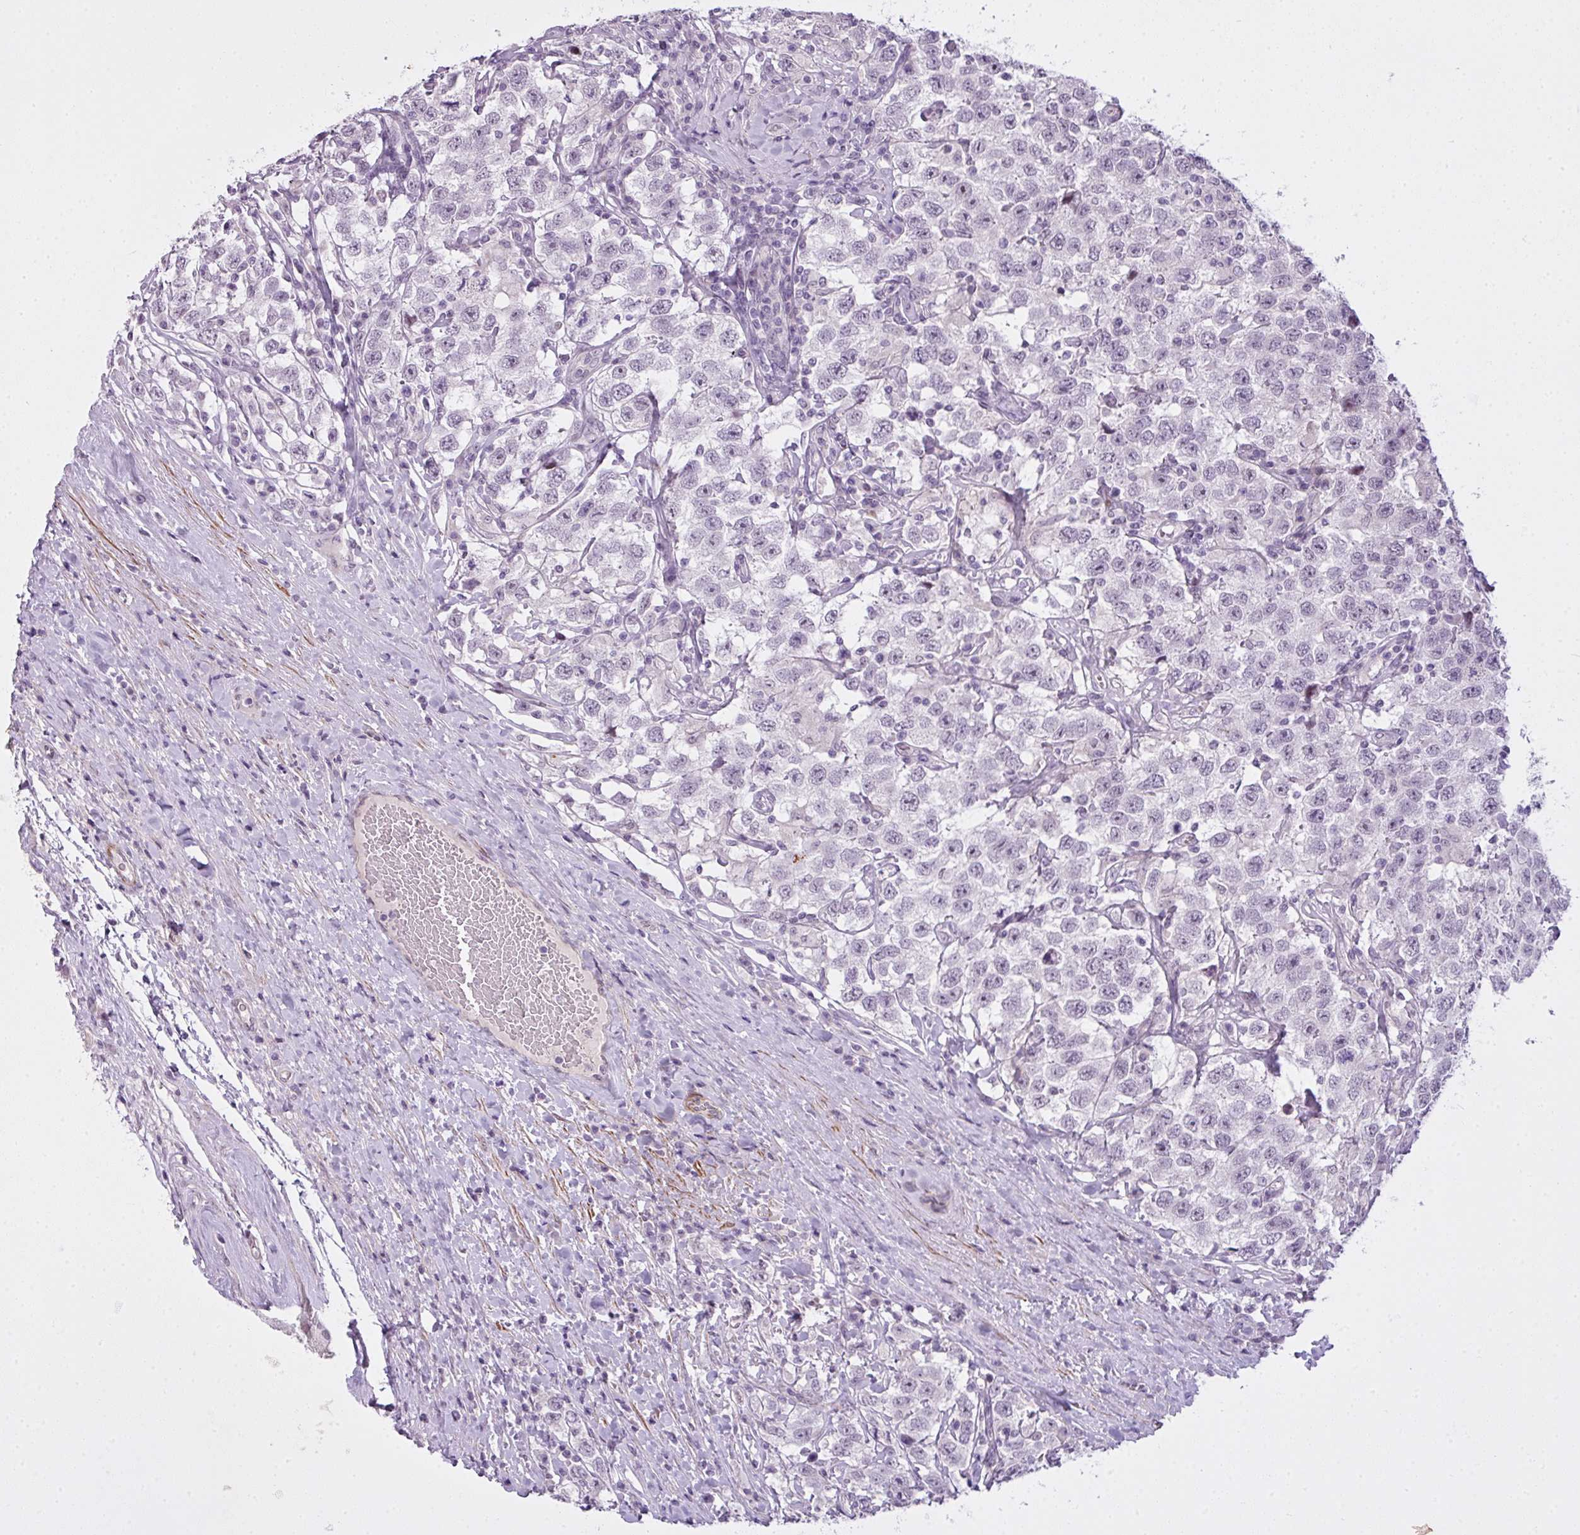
{"staining": {"intensity": "negative", "quantity": "none", "location": "none"}, "tissue": "testis cancer", "cell_type": "Tumor cells", "image_type": "cancer", "snomed": [{"axis": "morphology", "description": "Seminoma, NOS"}, {"axis": "topography", "description": "Testis"}], "caption": "Human testis cancer (seminoma) stained for a protein using immunohistochemistry reveals no expression in tumor cells.", "gene": "ZNF688", "patient": {"sex": "male", "age": 41}}